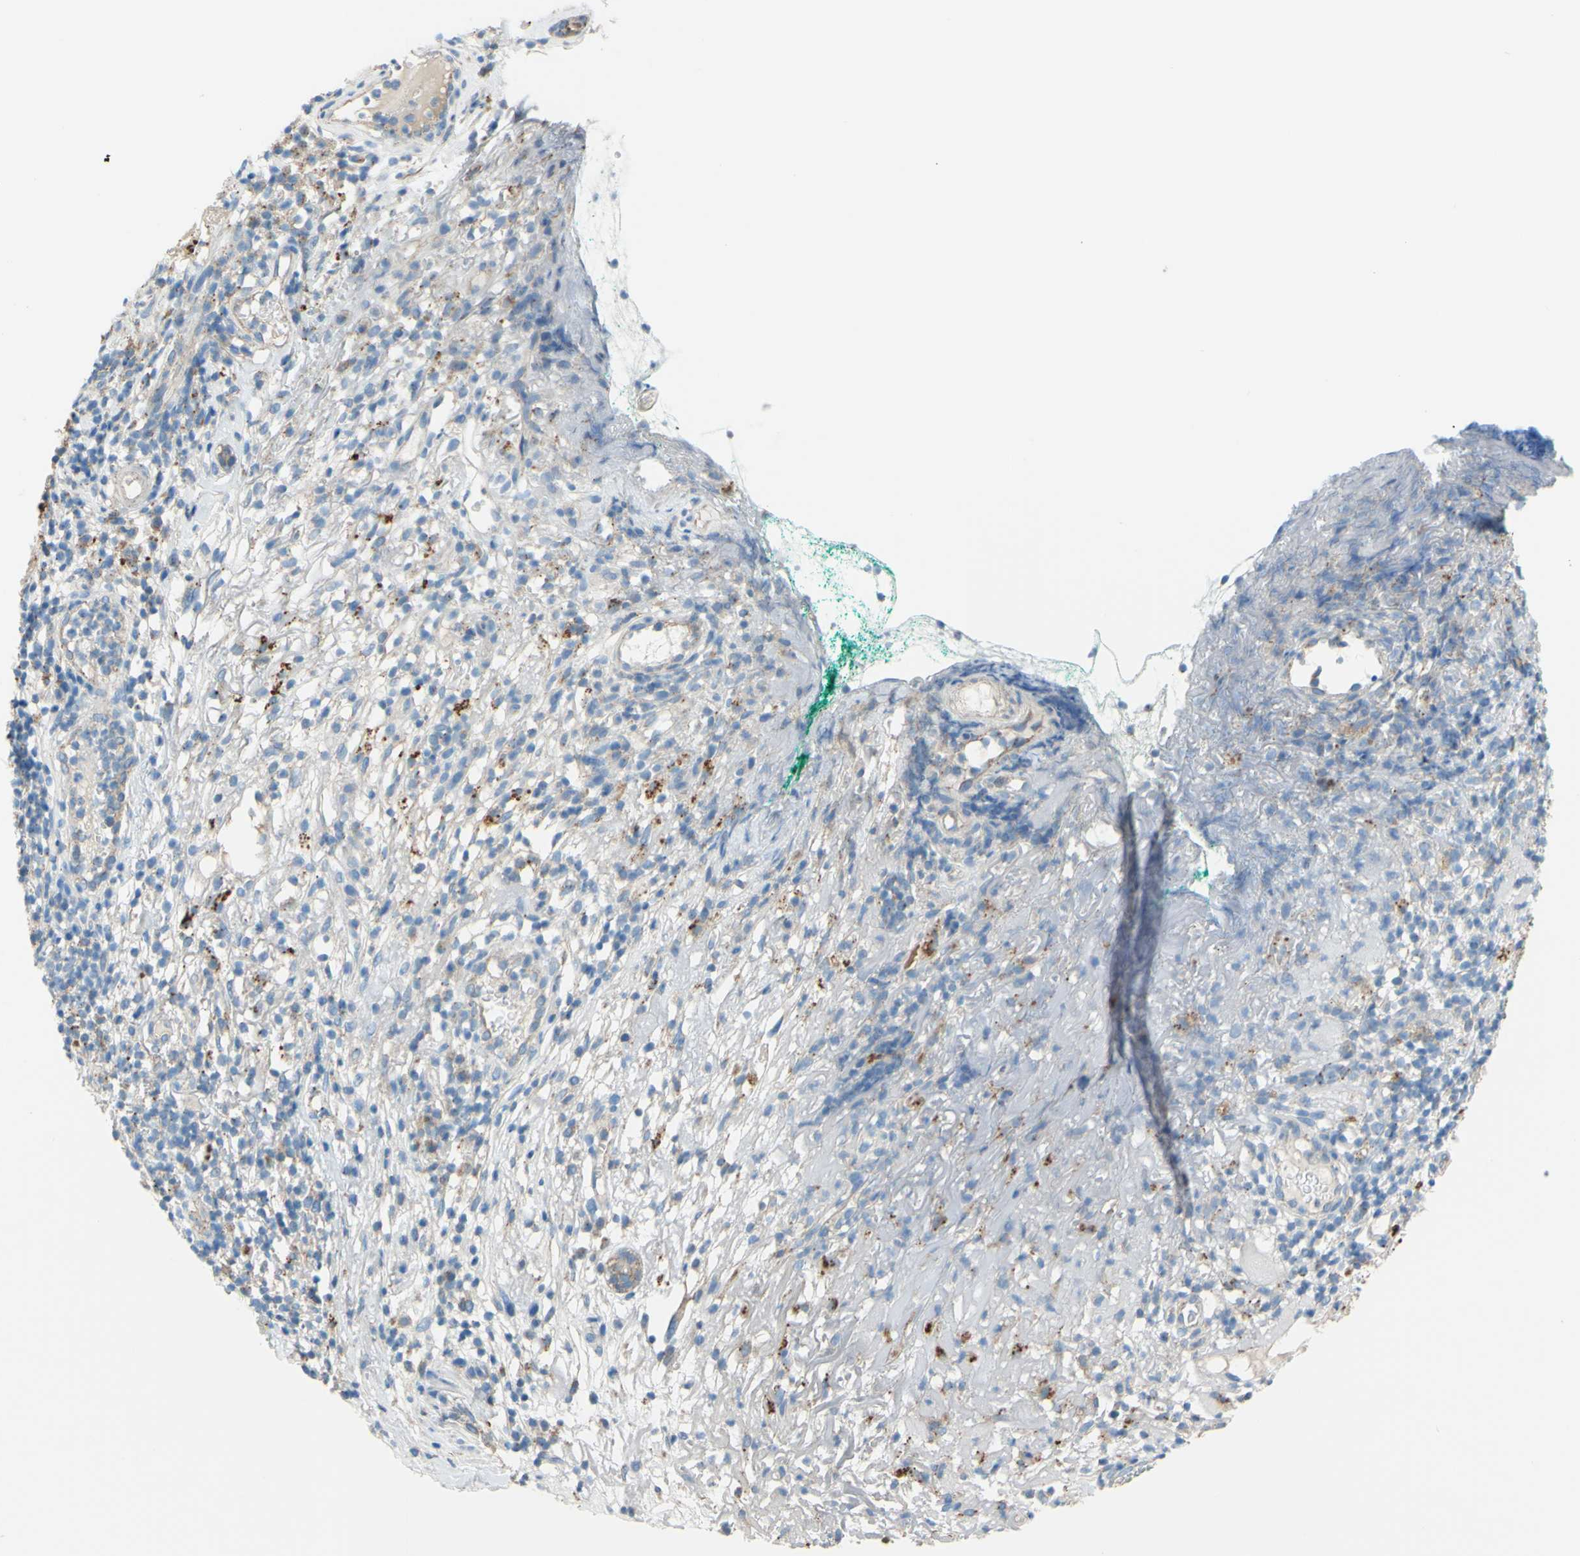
{"staining": {"intensity": "weak", "quantity": "25%-75%", "location": "cytoplasmic/membranous"}, "tissue": "melanoma", "cell_type": "Tumor cells", "image_type": "cancer", "snomed": [{"axis": "morphology", "description": "Necrosis, NOS"}, {"axis": "morphology", "description": "Malignant melanoma, NOS"}, {"axis": "topography", "description": "Skin"}], "caption": "Weak cytoplasmic/membranous positivity for a protein is seen in about 25%-75% of tumor cells of malignant melanoma using immunohistochemistry.", "gene": "CTSD", "patient": {"sex": "female", "age": 87}}